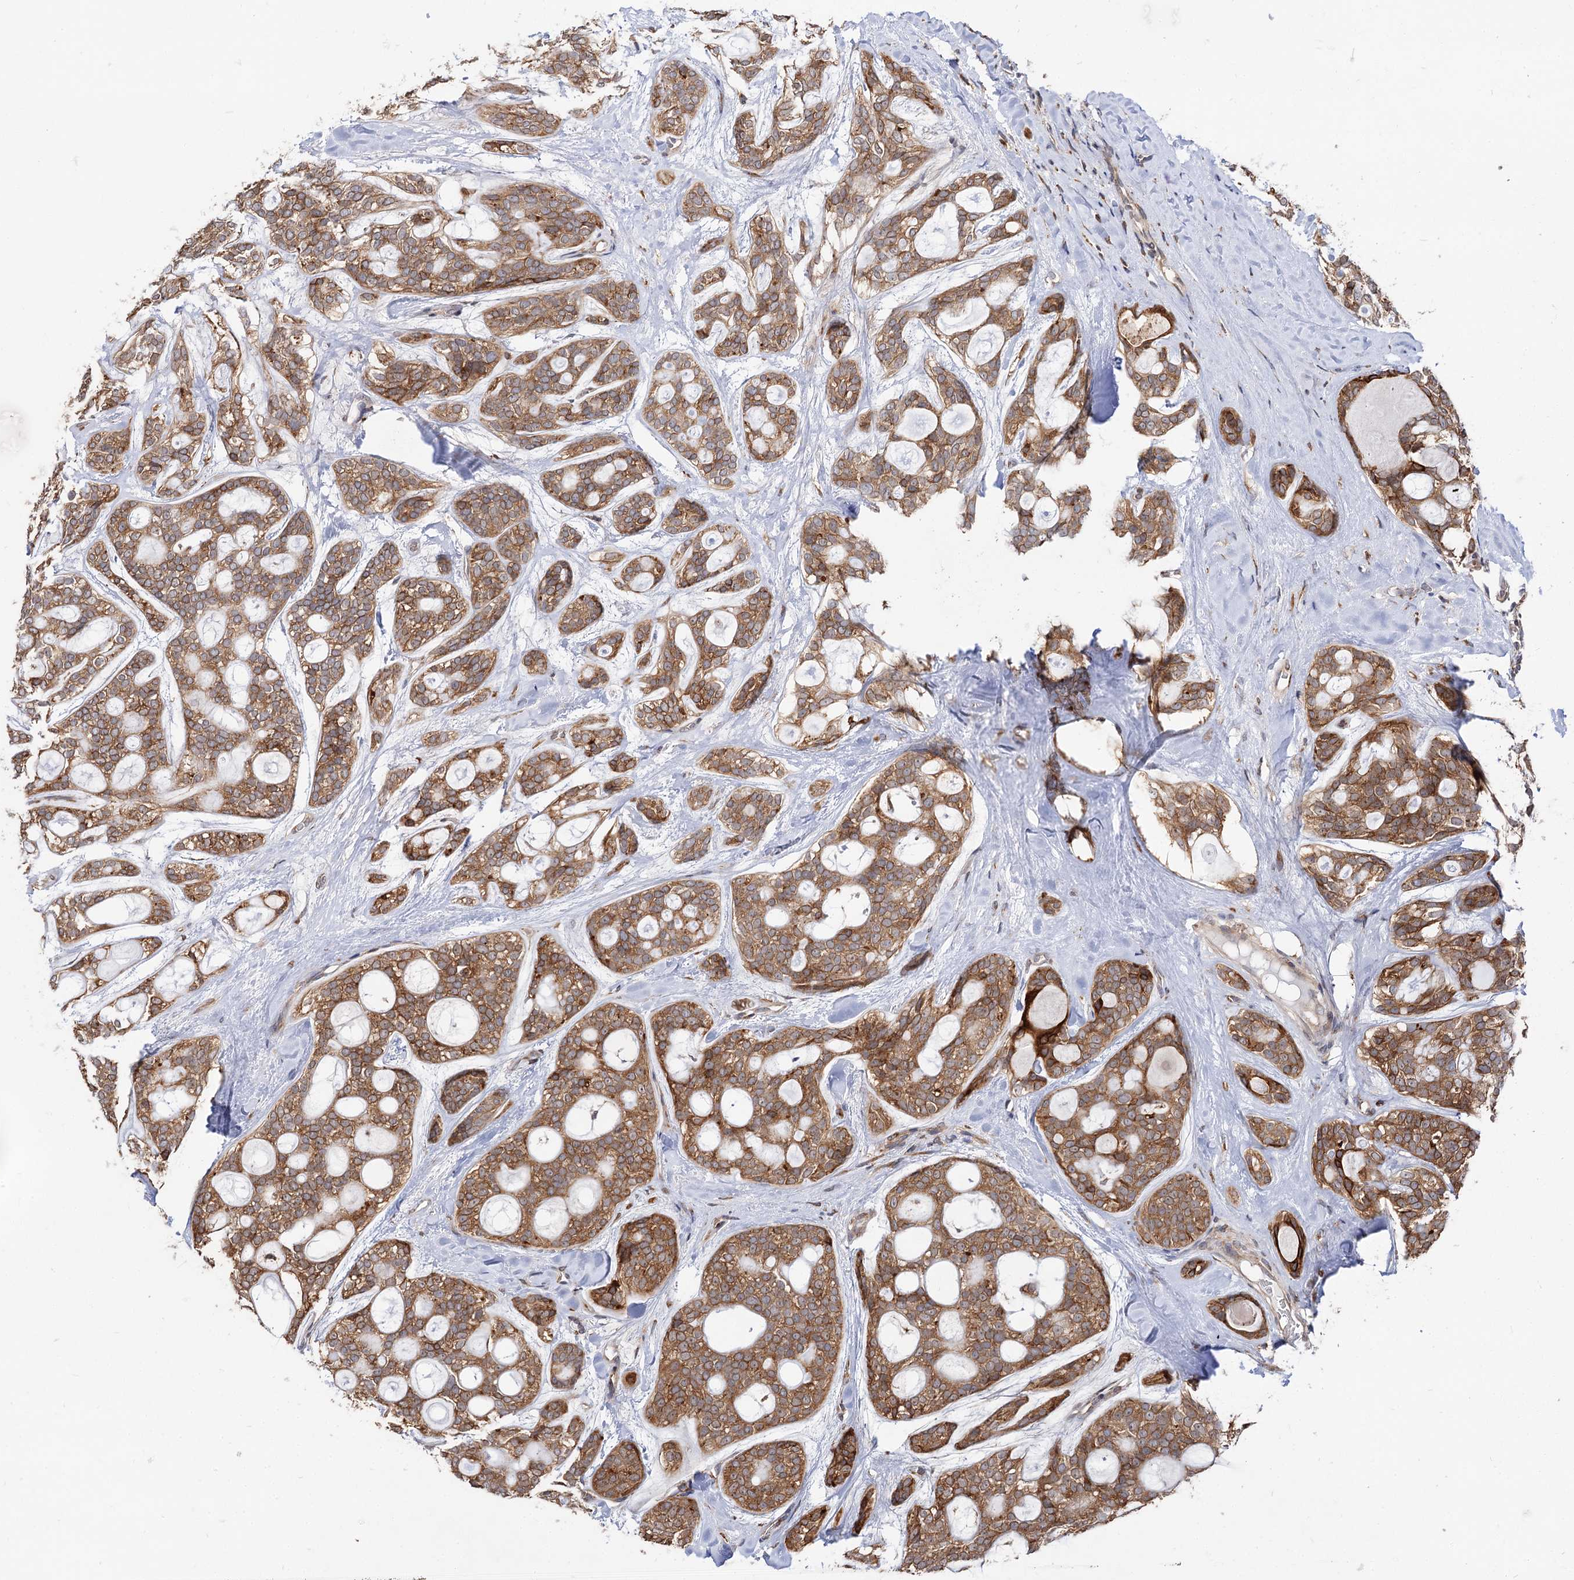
{"staining": {"intensity": "moderate", "quantity": ">75%", "location": "cytoplasmic/membranous"}, "tissue": "head and neck cancer", "cell_type": "Tumor cells", "image_type": "cancer", "snomed": [{"axis": "morphology", "description": "Adenocarcinoma, NOS"}, {"axis": "topography", "description": "Head-Neck"}], "caption": "This histopathology image shows head and neck cancer stained with IHC to label a protein in brown. The cytoplasmic/membranous of tumor cells show moderate positivity for the protein. Nuclei are counter-stained blue.", "gene": "PPIP5K2", "patient": {"sex": "male", "age": 66}}